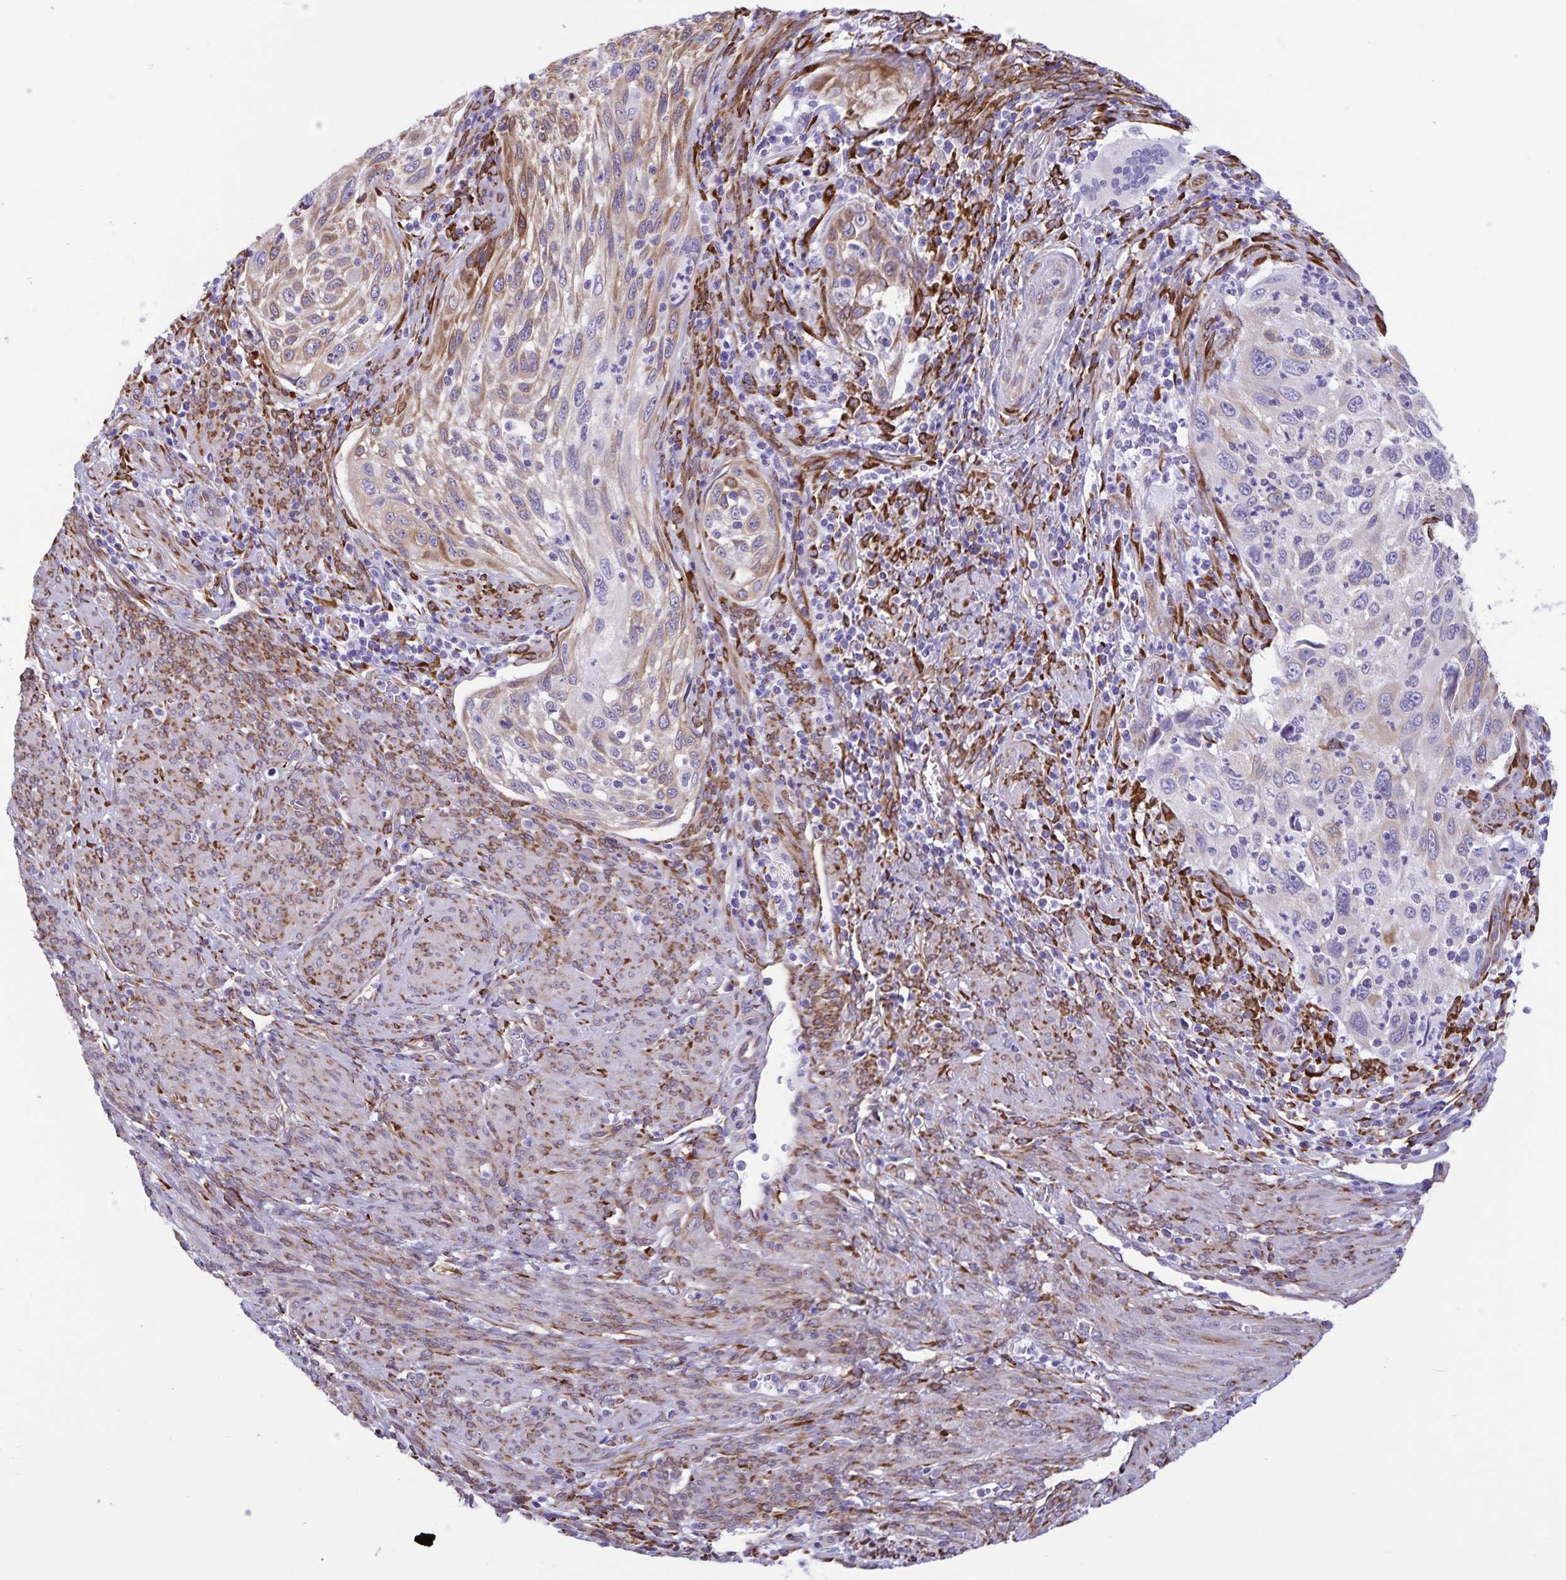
{"staining": {"intensity": "weak", "quantity": "25%-75%", "location": "cytoplasmic/membranous"}, "tissue": "cervical cancer", "cell_type": "Tumor cells", "image_type": "cancer", "snomed": [{"axis": "morphology", "description": "Squamous cell carcinoma, NOS"}, {"axis": "topography", "description": "Cervix"}], "caption": "Immunohistochemistry (IHC) micrograph of neoplastic tissue: cervical squamous cell carcinoma stained using immunohistochemistry reveals low levels of weak protein expression localized specifically in the cytoplasmic/membranous of tumor cells, appearing as a cytoplasmic/membranous brown color.", "gene": "RCN1", "patient": {"sex": "female", "age": 70}}